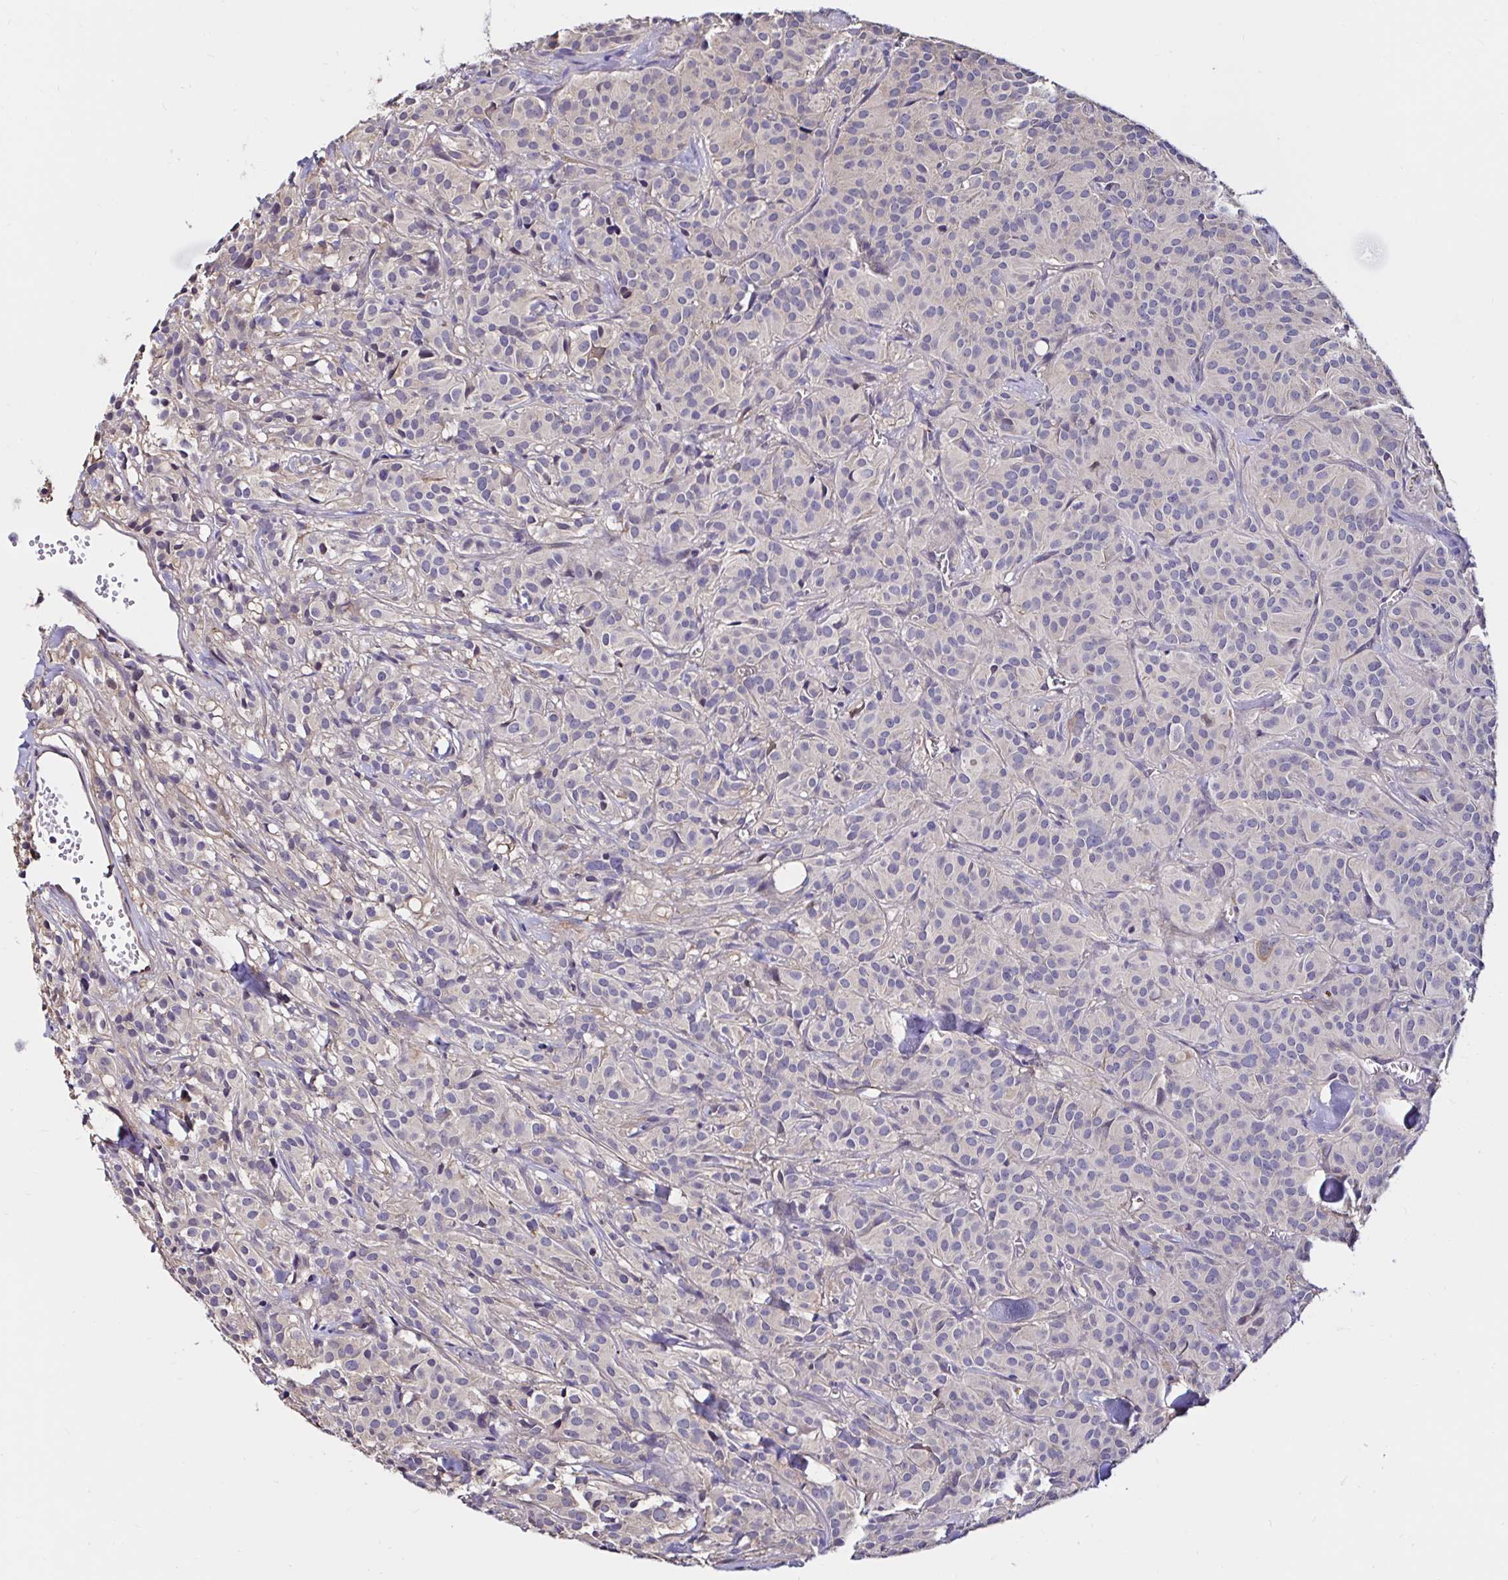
{"staining": {"intensity": "negative", "quantity": "none", "location": "none"}, "tissue": "glioma", "cell_type": "Tumor cells", "image_type": "cancer", "snomed": [{"axis": "morphology", "description": "Glioma, malignant, Low grade"}, {"axis": "topography", "description": "Brain"}], "caption": "Histopathology image shows no significant protein expression in tumor cells of glioma.", "gene": "RSRP1", "patient": {"sex": "male", "age": 42}}